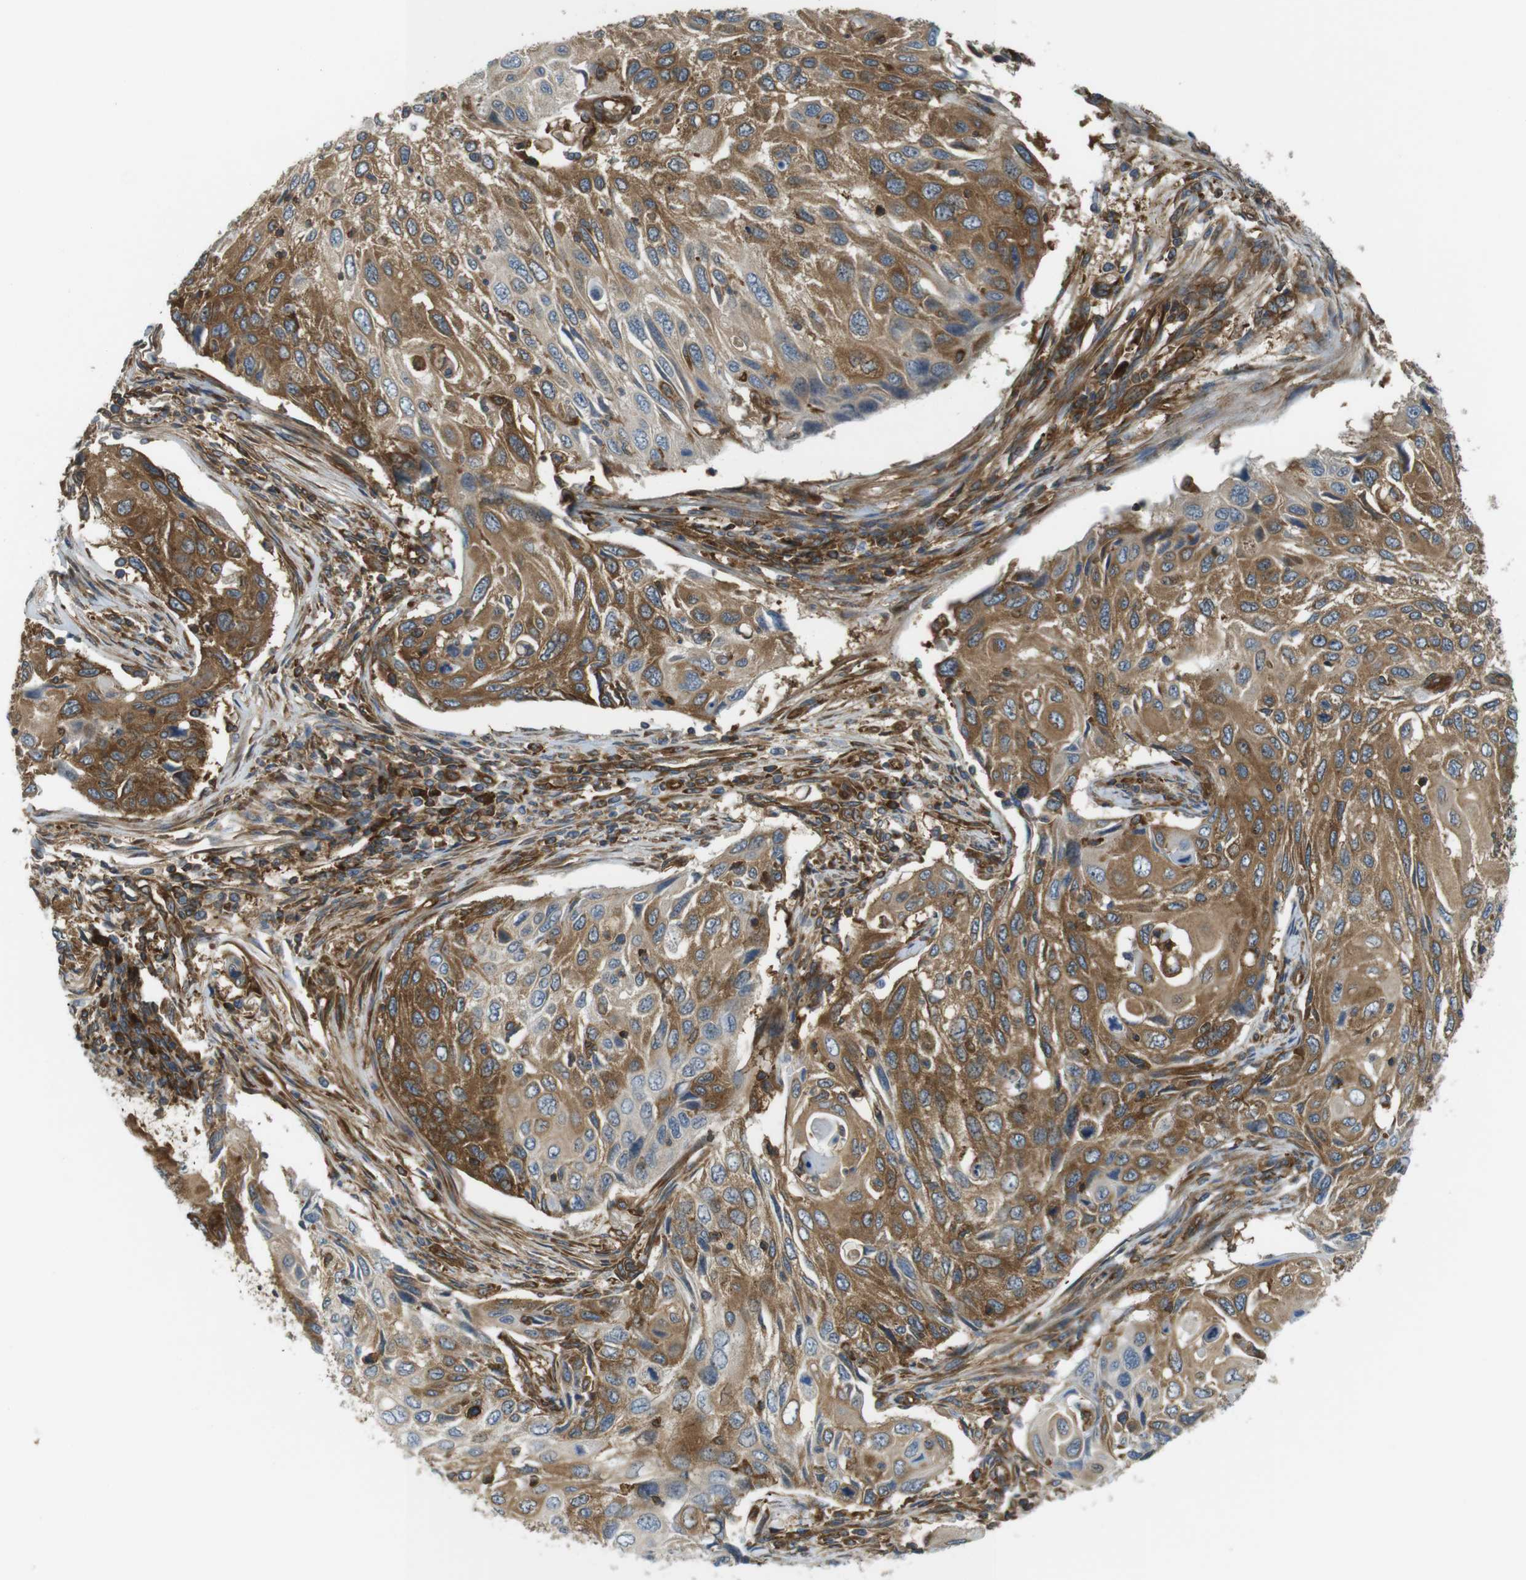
{"staining": {"intensity": "moderate", "quantity": ">75%", "location": "cytoplasmic/membranous"}, "tissue": "cervical cancer", "cell_type": "Tumor cells", "image_type": "cancer", "snomed": [{"axis": "morphology", "description": "Squamous cell carcinoma, NOS"}, {"axis": "topography", "description": "Cervix"}], "caption": "Human squamous cell carcinoma (cervical) stained with a brown dye displays moderate cytoplasmic/membranous positive positivity in about >75% of tumor cells.", "gene": "TSC1", "patient": {"sex": "female", "age": 70}}